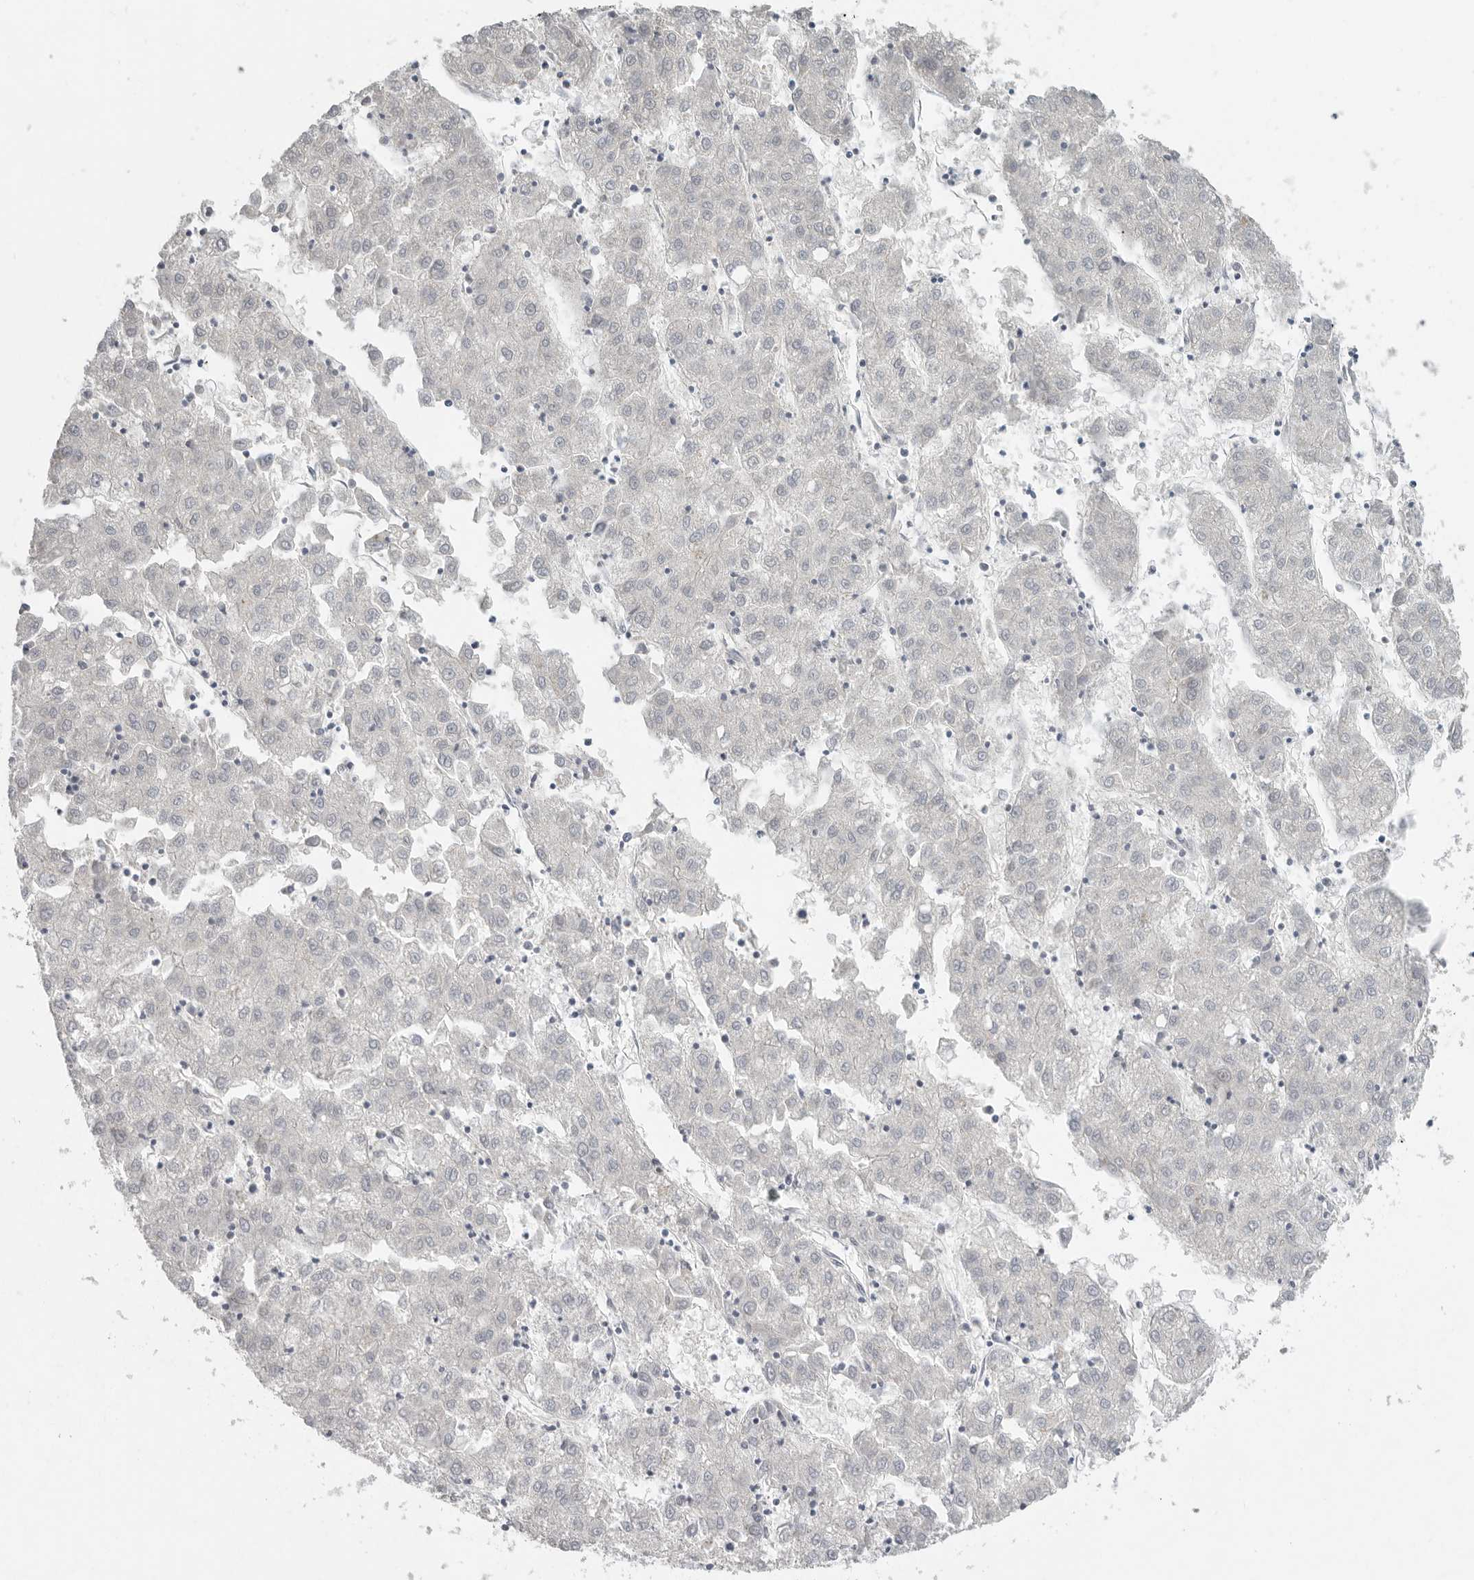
{"staining": {"intensity": "negative", "quantity": "none", "location": "none"}, "tissue": "liver cancer", "cell_type": "Tumor cells", "image_type": "cancer", "snomed": [{"axis": "morphology", "description": "Carcinoma, Hepatocellular, NOS"}, {"axis": "topography", "description": "Liver"}], "caption": "An immunohistochemistry (IHC) image of liver hepatocellular carcinoma is shown. There is no staining in tumor cells of liver hepatocellular carcinoma.", "gene": "REG4", "patient": {"sex": "male", "age": 72}}